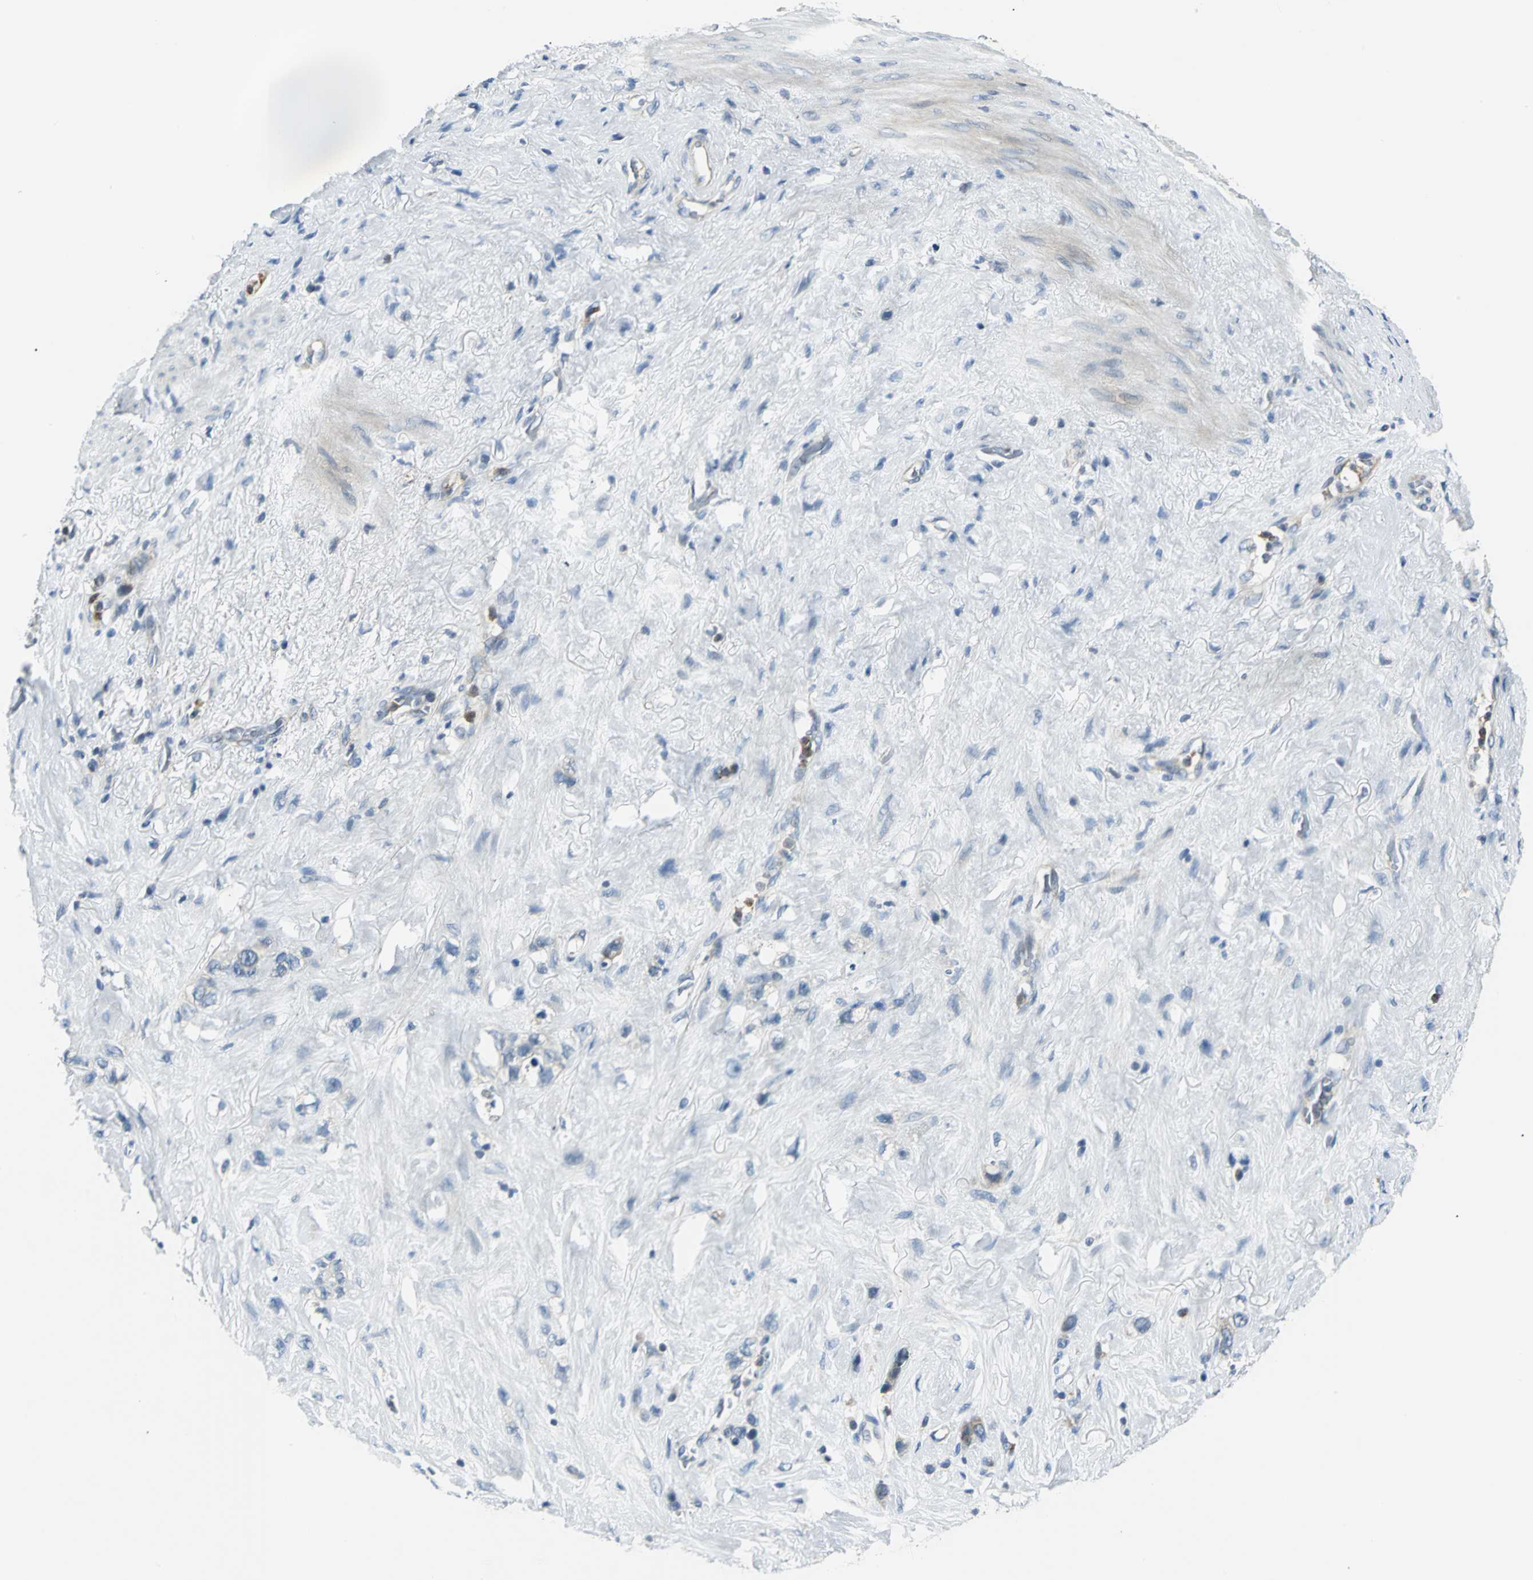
{"staining": {"intensity": "weak", "quantity": "<25%", "location": "cytoplasmic/membranous"}, "tissue": "stomach cancer", "cell_type": "Tumor cells", "image_type": "cancer", "snomed": [{"axis": "morphology", "description": "Normal tissue, NOS"}, {"axis": "morphology", "description": "Adenocarcinoma, NOS"}, {"axis": "morphology", "description": "Adenocarcinoma, High grade"}, {"axis": "topography", "description": "Stomach, upper"}, {"axis": "topography", "description": "Stomach"}], "caption": "The micrograph reveals no significant staining in tumor cells of stomach high-grade adenocarcinoma.", "gene": "USP40", "patient": {"sex": "female", "age": 65}}